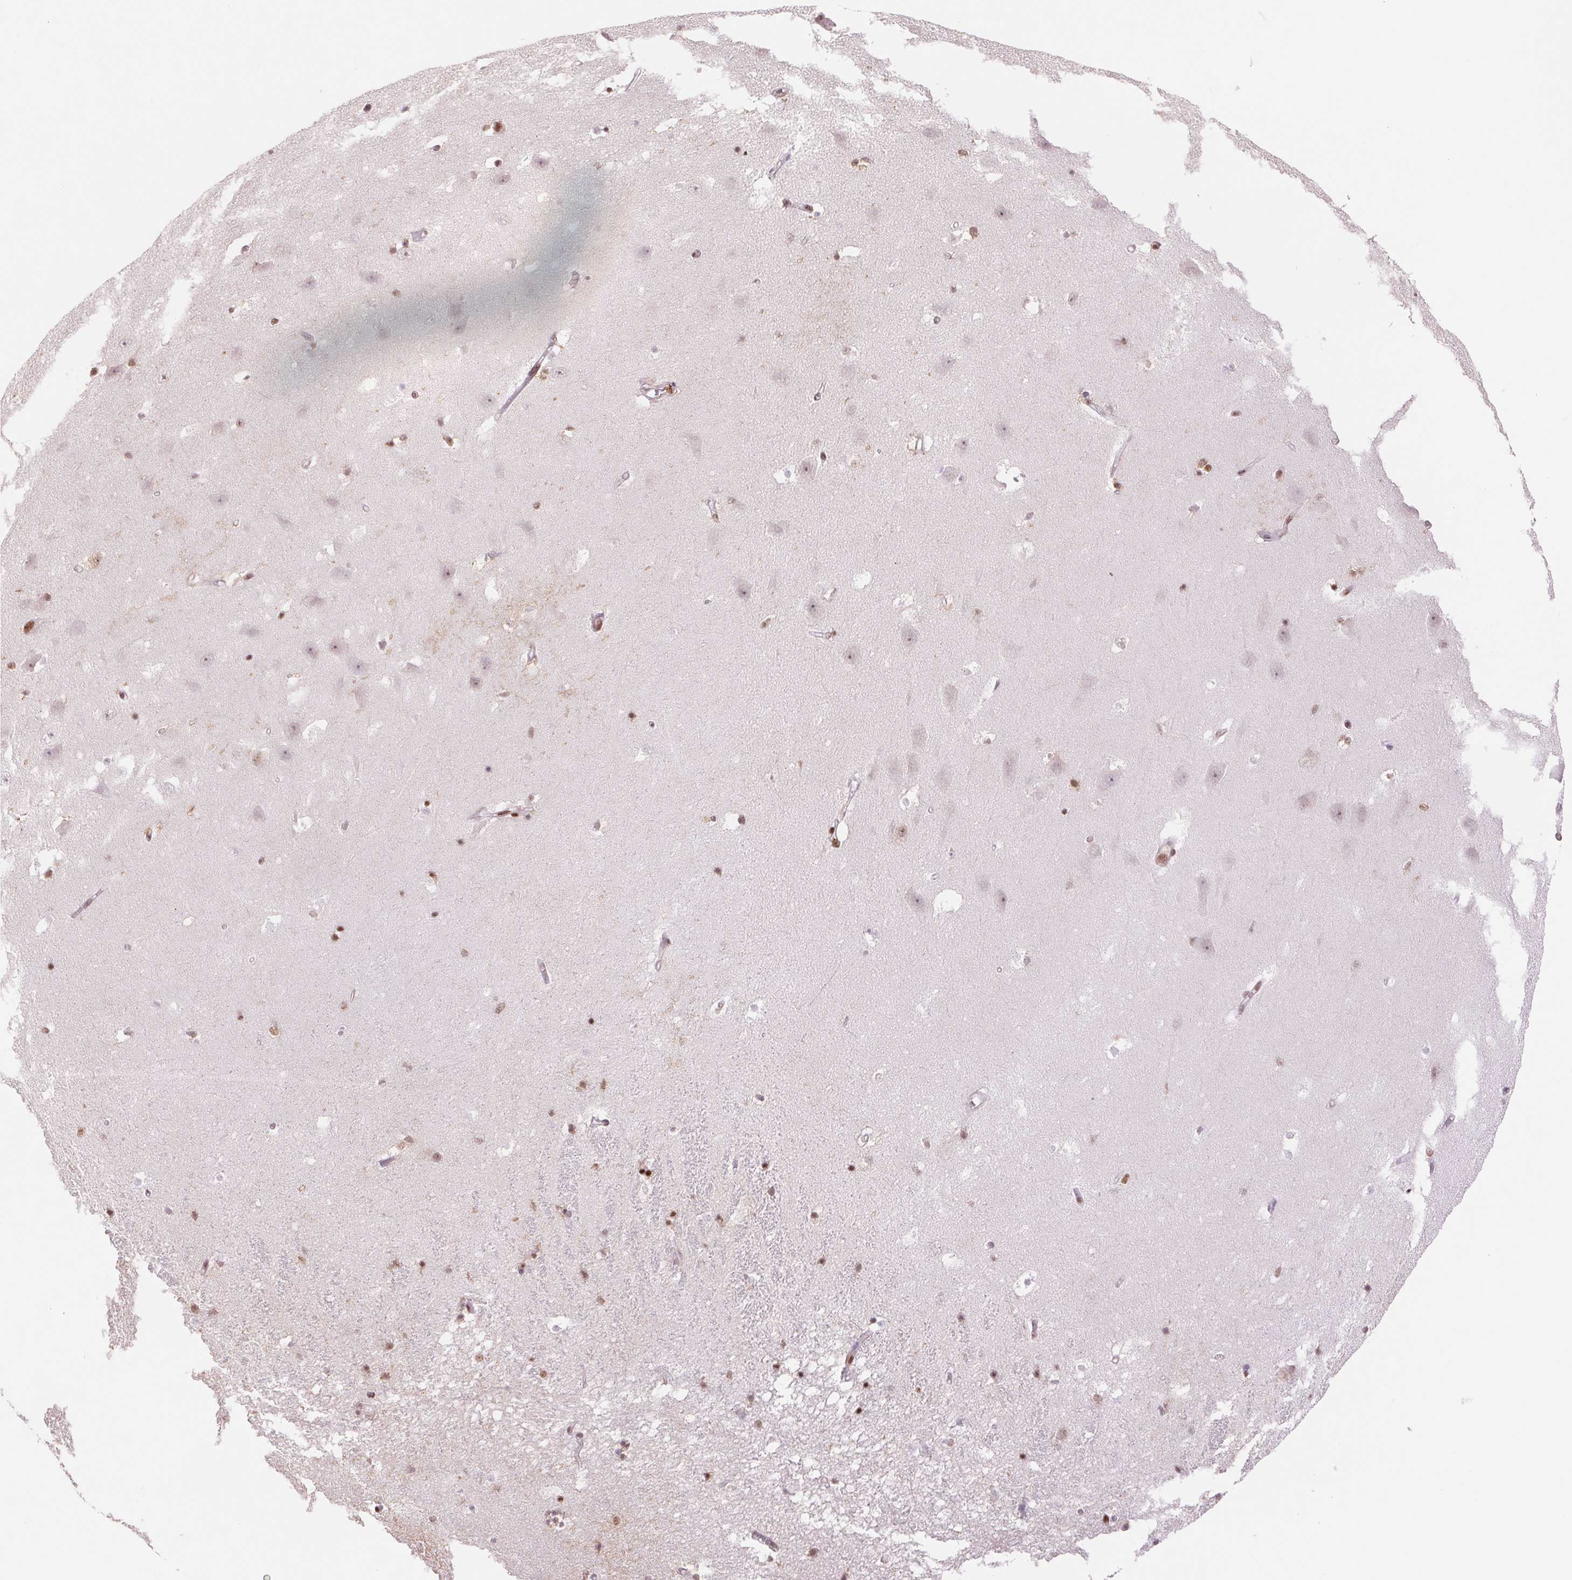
{"staining": {"intensity": "moderate", "quantity": "25%-75%", "location": "nuclear"}, "tissue": "hippocampus", "cell_type": "Glial cells", "image_type": "normal", "snomed": [{"axis": "morphology", "description": "Normal tissue, NOS"}, {"axis": "topography", "description": "Hippocampus"}], "caption": "Moderate nuclear staining is identified in approximately 25%-75% of glial cells in benign hippocampus.", "gene": "SREK1", "patient": {"sex": "male", "age": 58}}